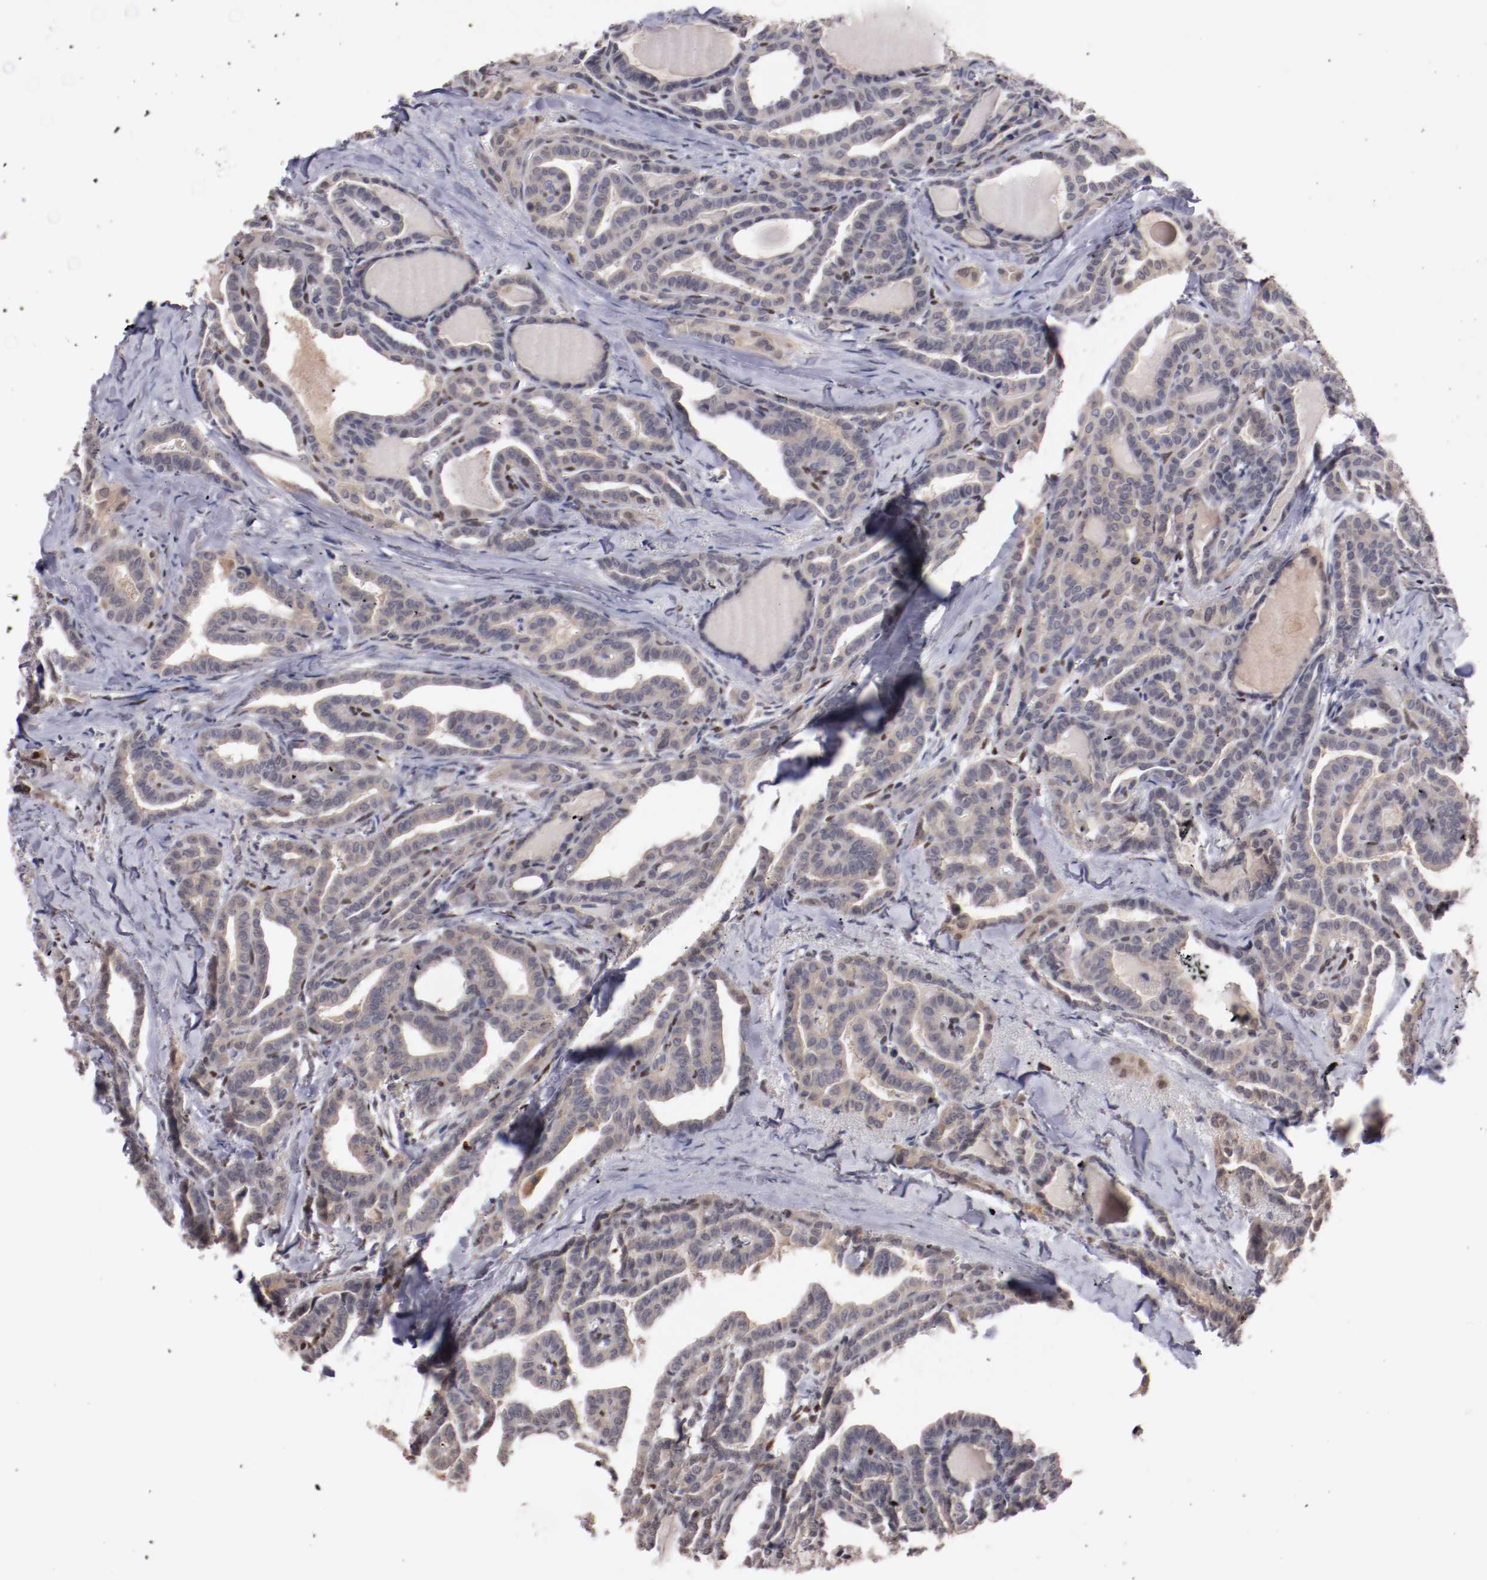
{"staining": {"intensity": "weak", "quantity": ">75%", "location": "cytoplasmic/membranous"}, "tissue": "thyroid cancer", "cell_type": "Tumor cells", "image_type": "cancer", "snomed": [{"axis": "morphology", "description": "Carcinoma, NOS"}, {"axis": "topography", "description": "Thyroid gland"}], "caption": "An image of human thyroid cancer stained for a protein shows weak cytoplasmic/membranous brown staining in tumor cells.", "gene": "FAM81A", "patient": {"sex": "female", "age": 91}}